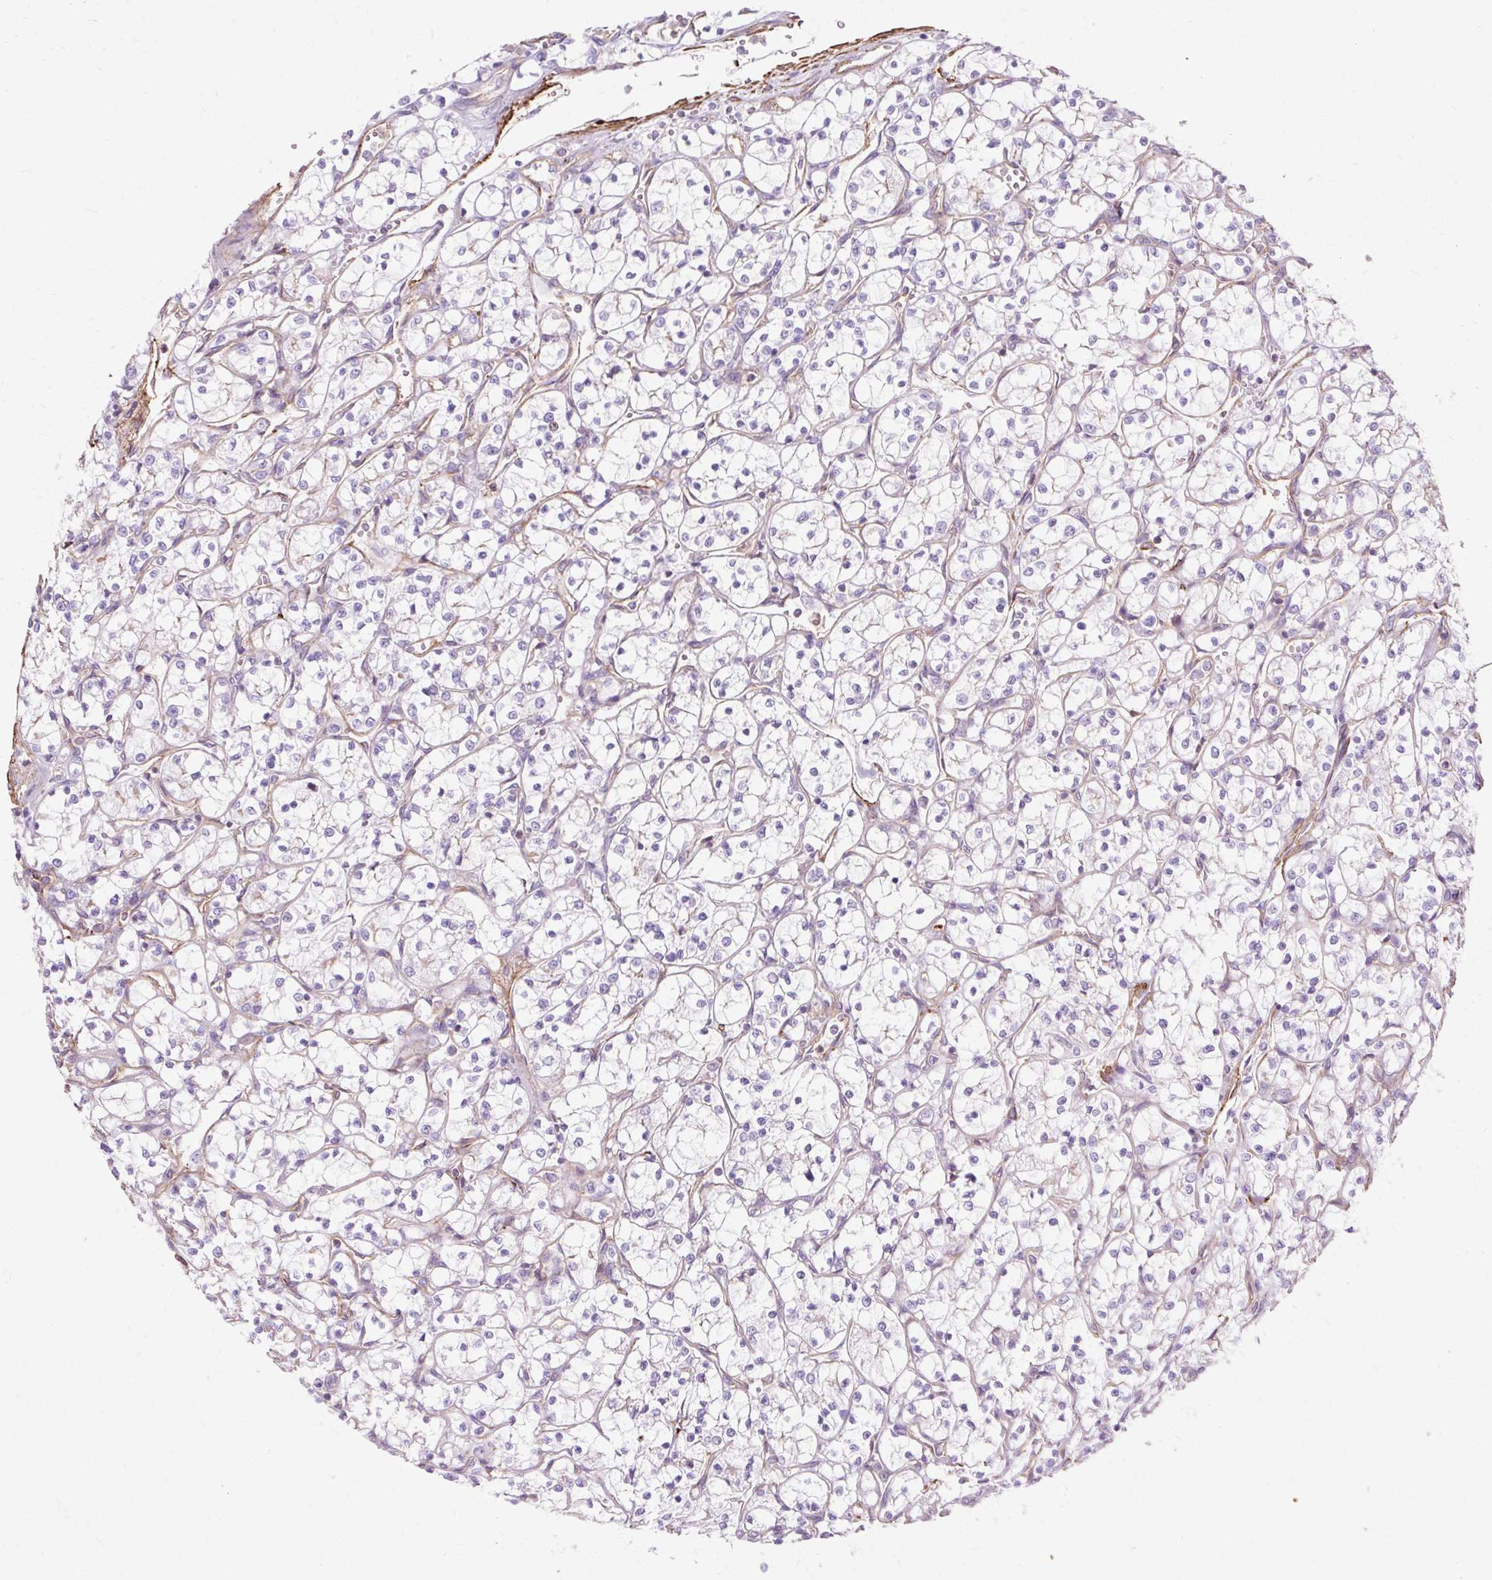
{"staining": {"intensity": "negative", "quantity": "none", "location": "none"}, "tissue": "renal cancer", "cell_type": "Tumor cells", "image_type": "cancer", "snomed": [{"axis": "morphology", "description": "Adenocarcinoma, NOS"}, {"axis": "topography", "description": "Kidney"}], "caption": "DAB (3,3'-diaminobenzidine) immunohistochemical staining of human renal cancer reveals no significant expression in tumor cells. Nuclei are stained in blue.", "gene": "TBC1D2B", "patient": {"sex": "female", "age": 69}}